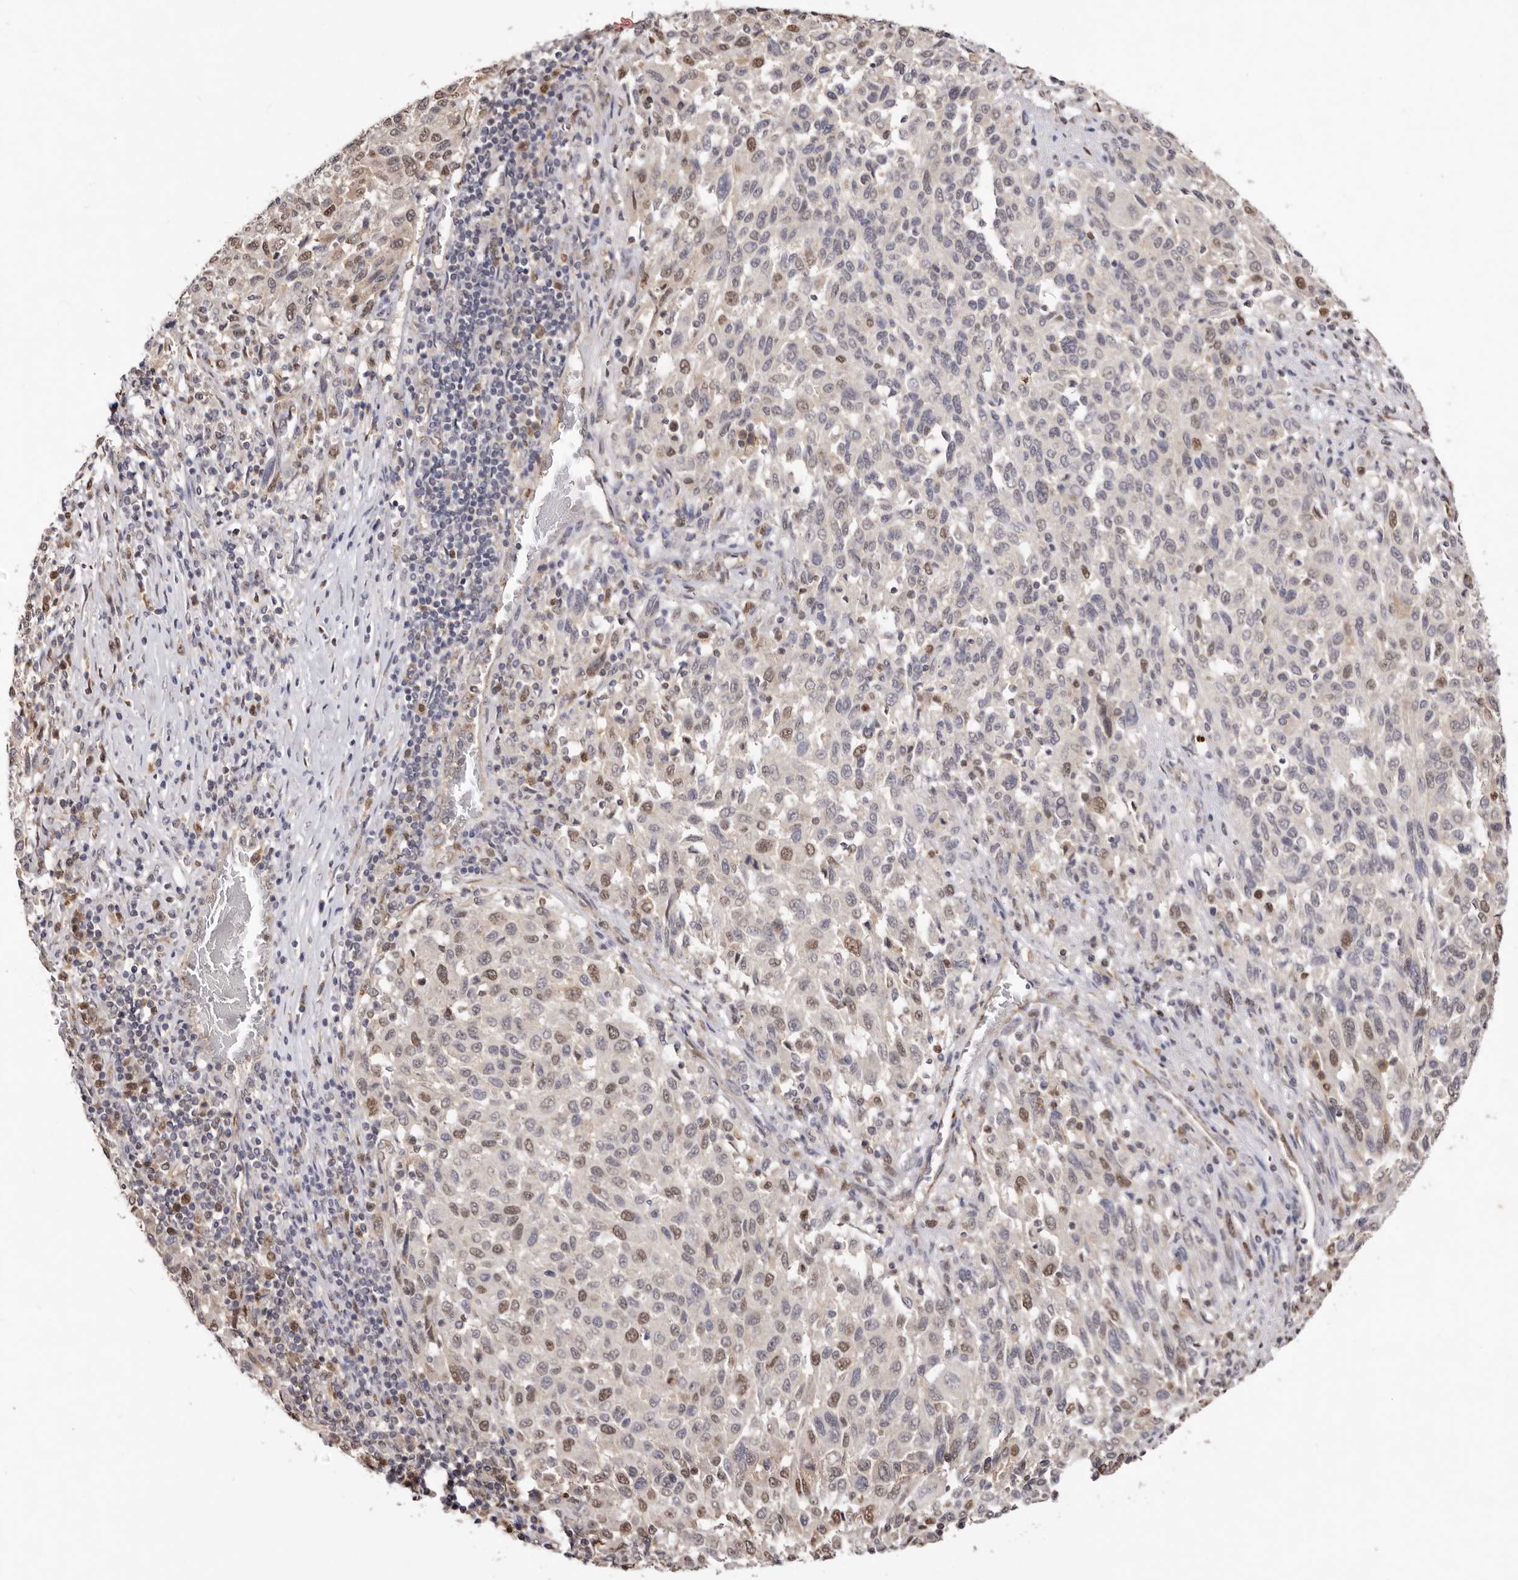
{"staining": {"intensity": "moderate", "quantity": "25%-75%", "location": "nuclear"}, "tissue": "melanoma", "cell_type": "Tumor cells", "image_type": "cancer", "snomed": [{"axis": "morphology", "description": "Malignant melanoma, Metastatic site"}, {"axis": "topography", "description": "Lymph node"}], "caption": "High-power microscopy captured an IHC micrograph of melanoma, revealing moderate nuclear expression in approximately 25%-75% of tumor cells.", "gene": "NOTCH1", "patient": {"sex": "male", "age": 61}}